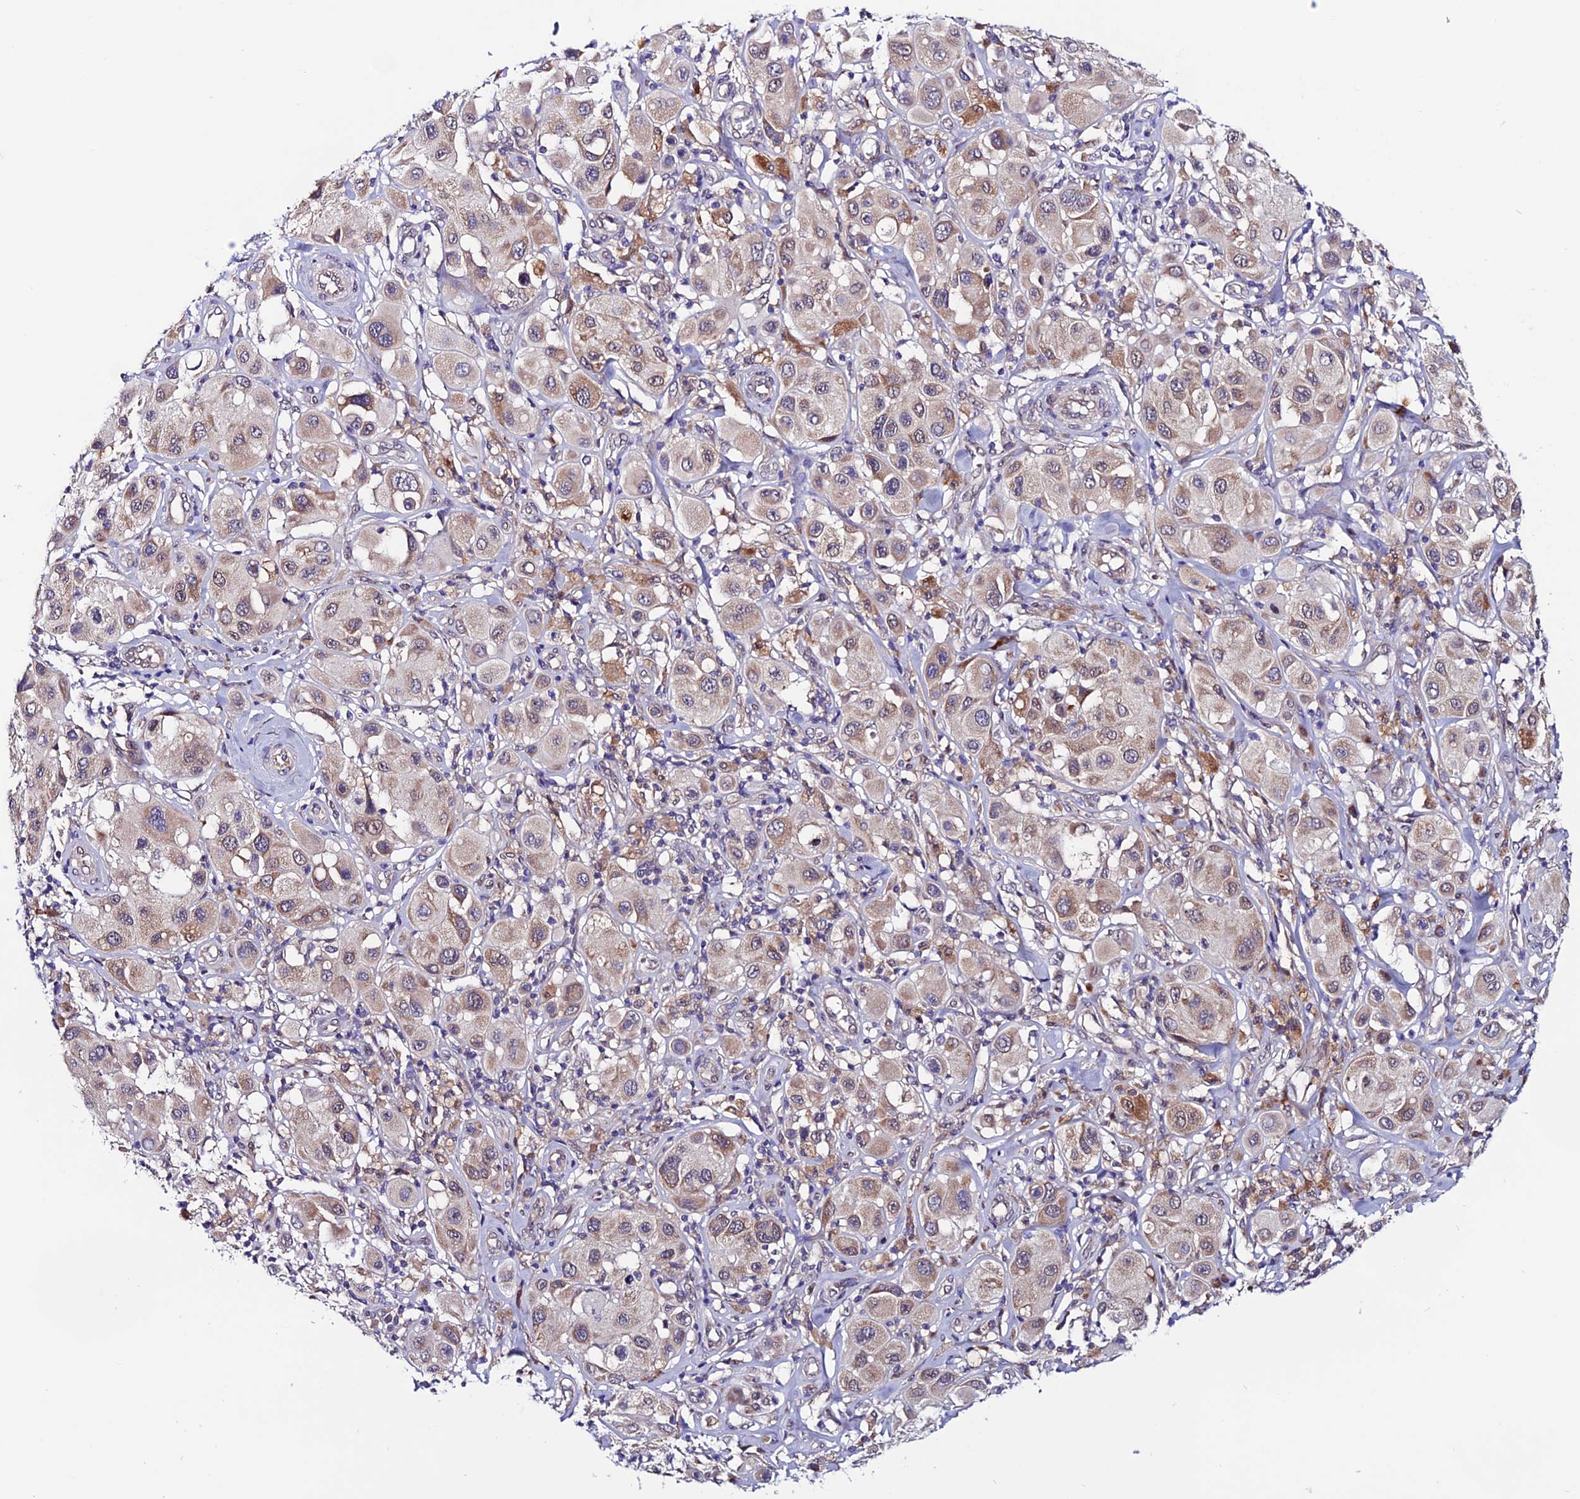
{"staining": {"intensity": "weak", "quantity": ">75%", "location": "cytoplasmic/membranous"}, "tissue": "melanoma", "cell_type": "Tumor cells", "image_type": "cancer", "snomed": [{"axis": "morphology", "description": "Malignant melanoma, Metastatic site"}, {"axis": "topography", "description": "Skin"}], "caption": "IHC staining of malignant melanoma (metastatic site), which reveals low levels of weak cytoplasmic/membranous expression in about >75% of tumor cells indicating weak cytoplasmic/membranous protein positivity. The staining was performed using DAB (3,3'-diaminobenzidine) (brown) for protein detection and nuclei were counterstained in hematoxylin (blue).", "gene": "FZD8", "patient": {"sex": "male", "age": 41}}